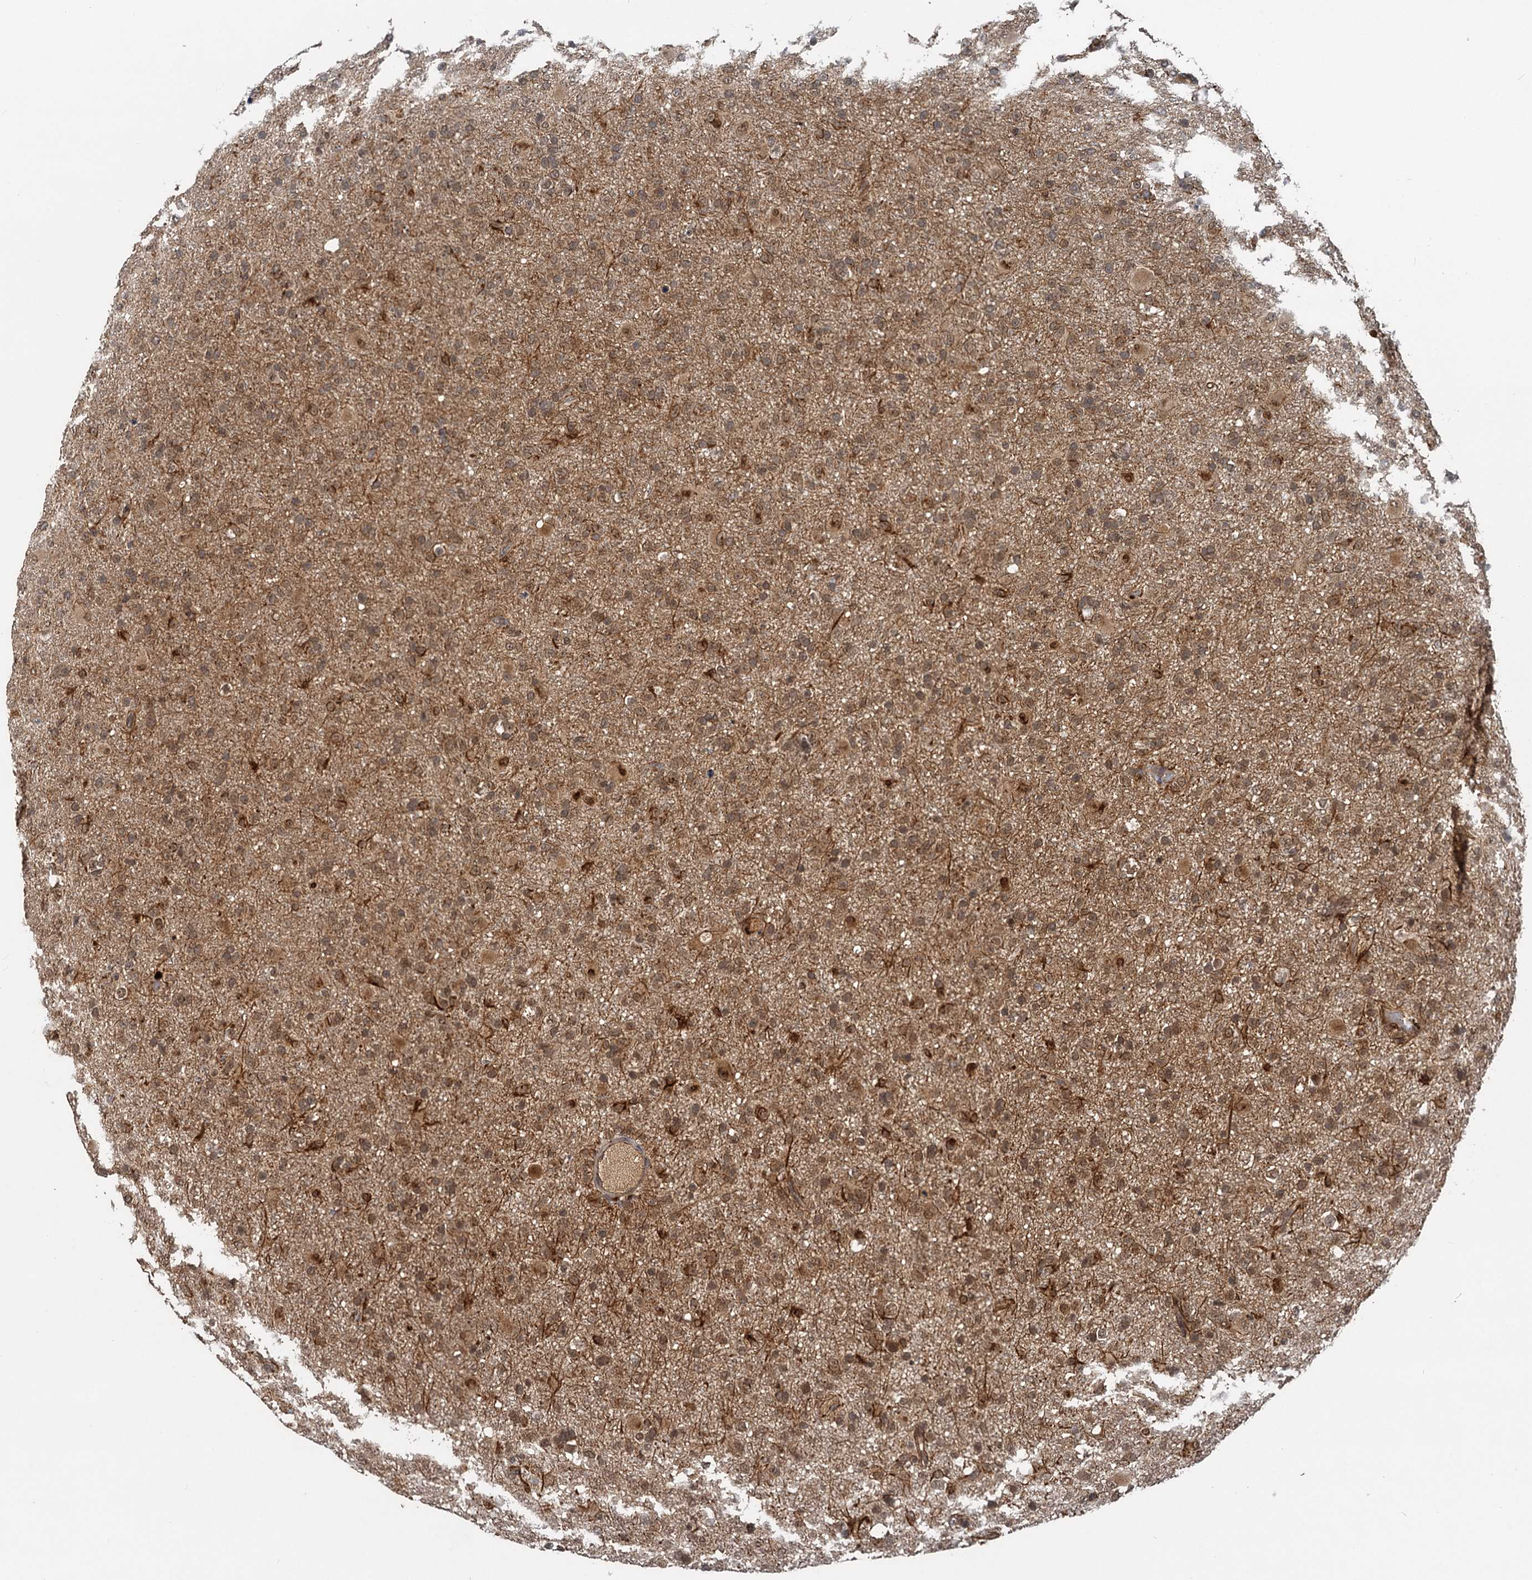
{"staining": {"intensity": "moderate", "quantity": ">75%", "location": "cytoplasmic/membranous,nuclear"}, "tissue": "glioma", "cell_type": "Tumor cells", "image_type": "cancer", "snomed": [{"axis": "morphology", "description": "Glioma, malignant, Low grade"}, {"axis": "topography", "description": "Brain"}], "caption": "DAB immunohistochemical staining of glioma exhibits moderate cytoplasmic/membranous and nuclear protein expression in about >75% of tumor cells.", "gene": "RITA1", "patient": {"sex": "male", "age": 65}}